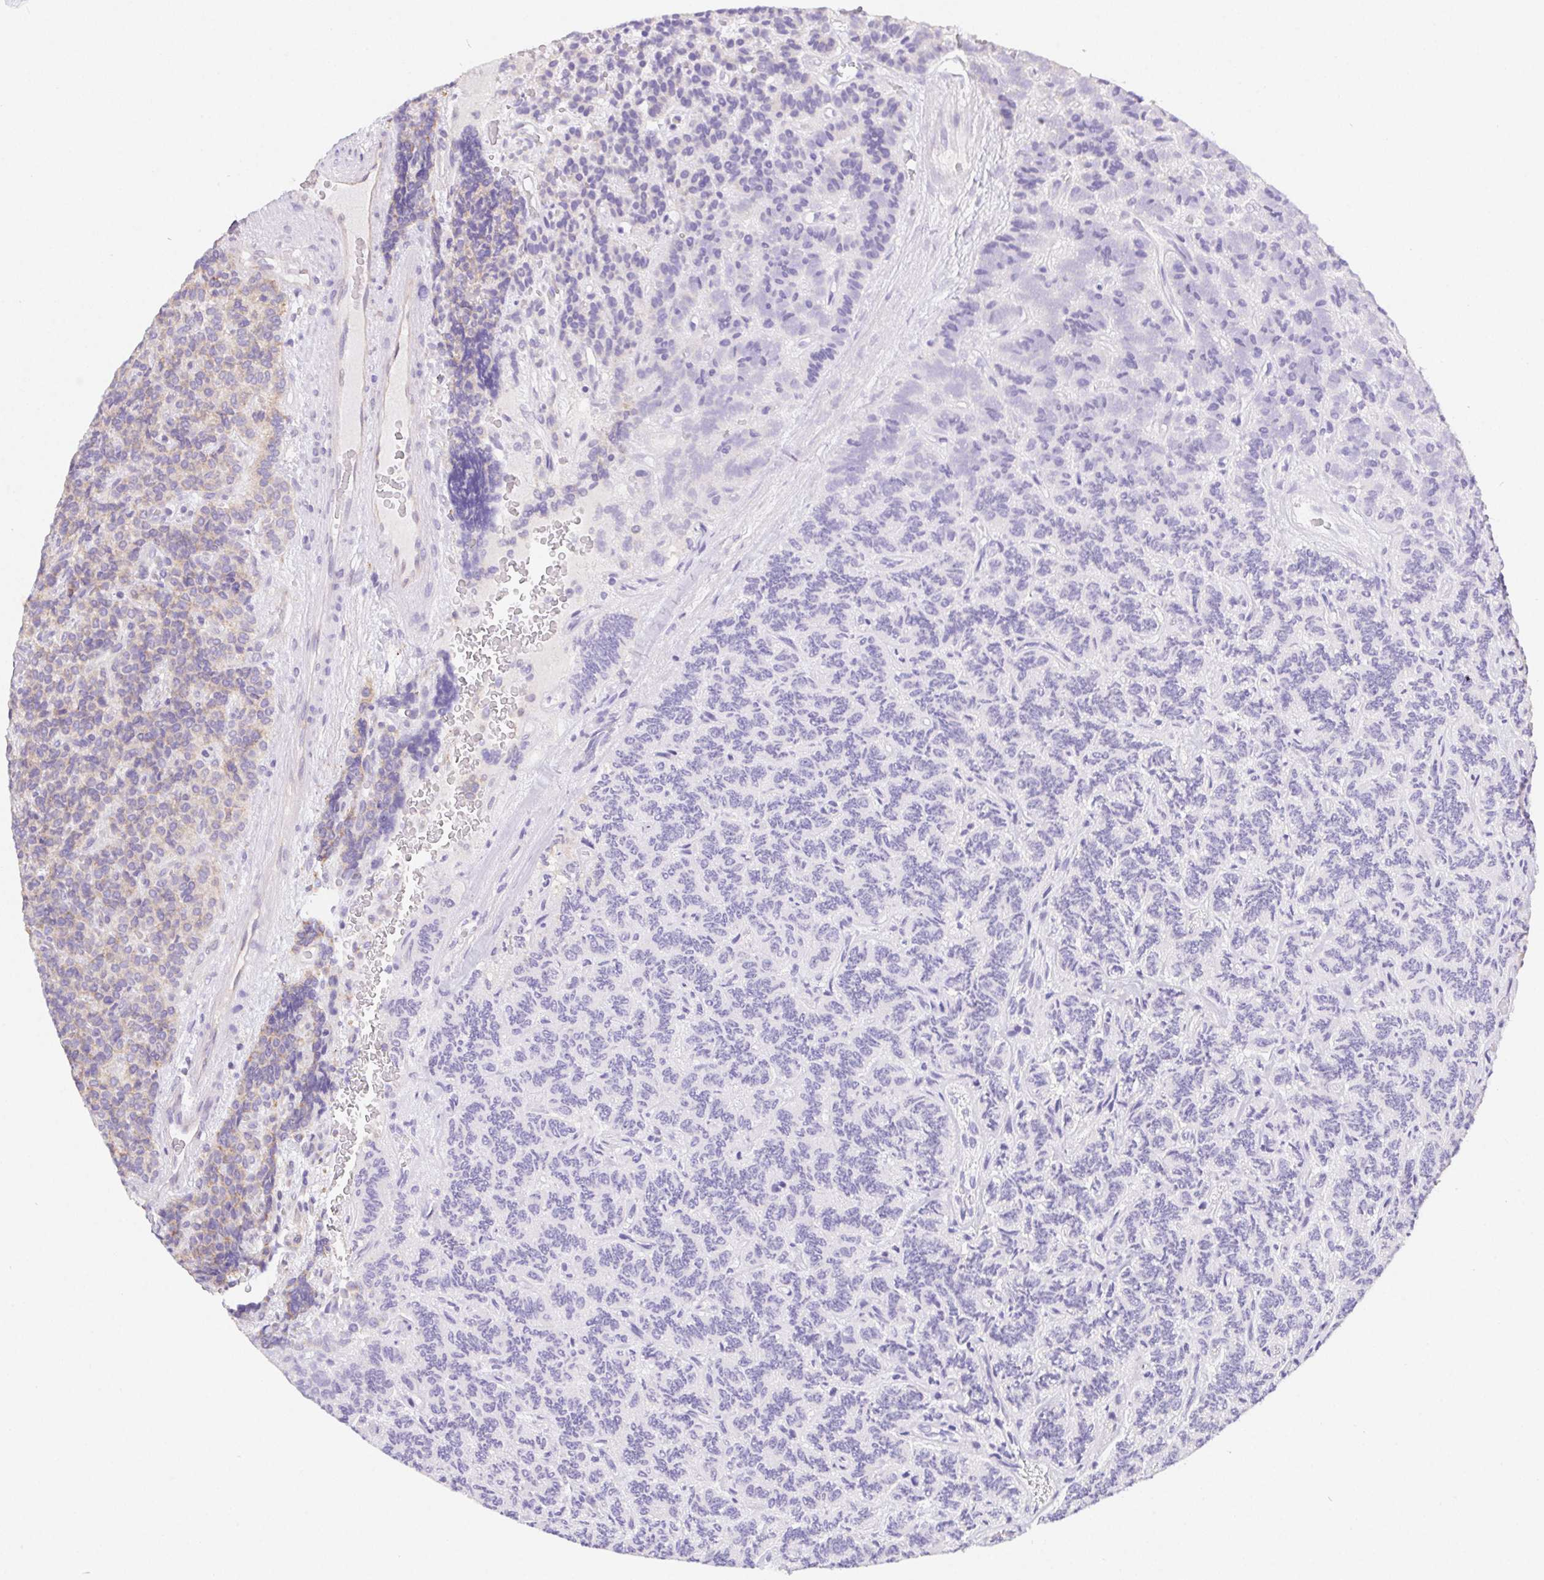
{"staining": {"intensity": "weak", "quantity": "<25%", "location": "cytoplasmic/membranous"}, "tissue": "carcinoid", "cell_type": "Tumor cells", "image_type": "cancer", "snomed": [{"axis": "morphology", "description": "Carcinoid, malignant, NOS"}, {"axis": "topography", "description": "Pancreas"}], "caption": "Tumor cells show no significant staining in carcinoid (malignant). Nuclei are stained in blue.", "gene": "ADAM8", "patient": {"sex": "male", "age": 36}}